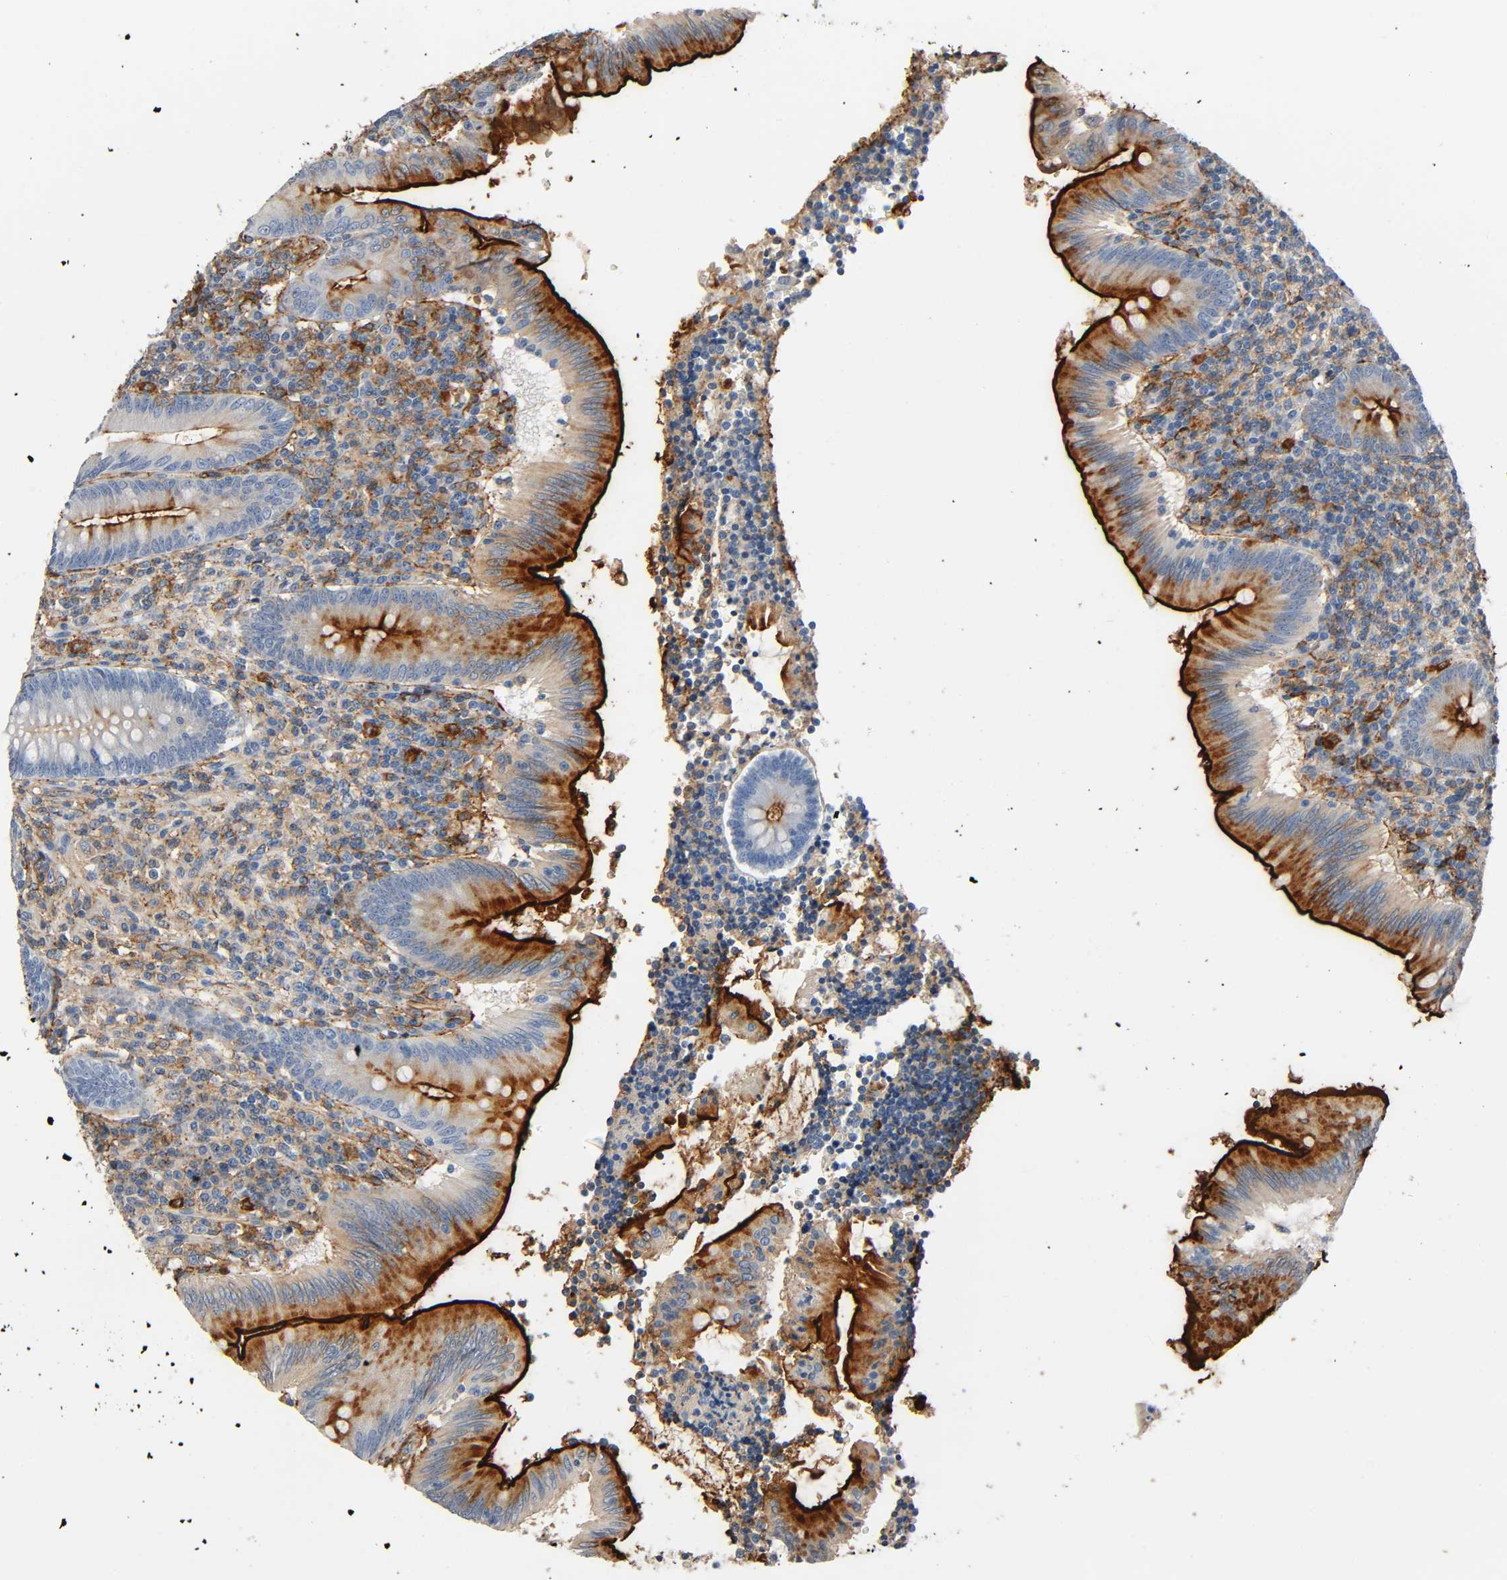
{"staining": {"intensity": "strong", "quantity": "25%-75%", "location": "cytoplasmic/membranous"}, "tissue": "appendix", "cell_type": "Glandular cells", "image_type": "normal", "snomed": [{"axis": "morphology", "description": "Normal tissue, NOS"}, {"axis": "morphology", "description": "Inflammation, NOS"}, {"axis": "topography", "description": "Appendix"}], "caption": "Brown immunohistochemical staining in normal appendix exhibits strong cytoplasmic/membranous expression in approximately 25%-75% of glandular cells. (DAB = brown stain, brightfield microscopy at high magnification).", "gene": "ANPEP", "patient": {"sex": "male", "age": 46}}